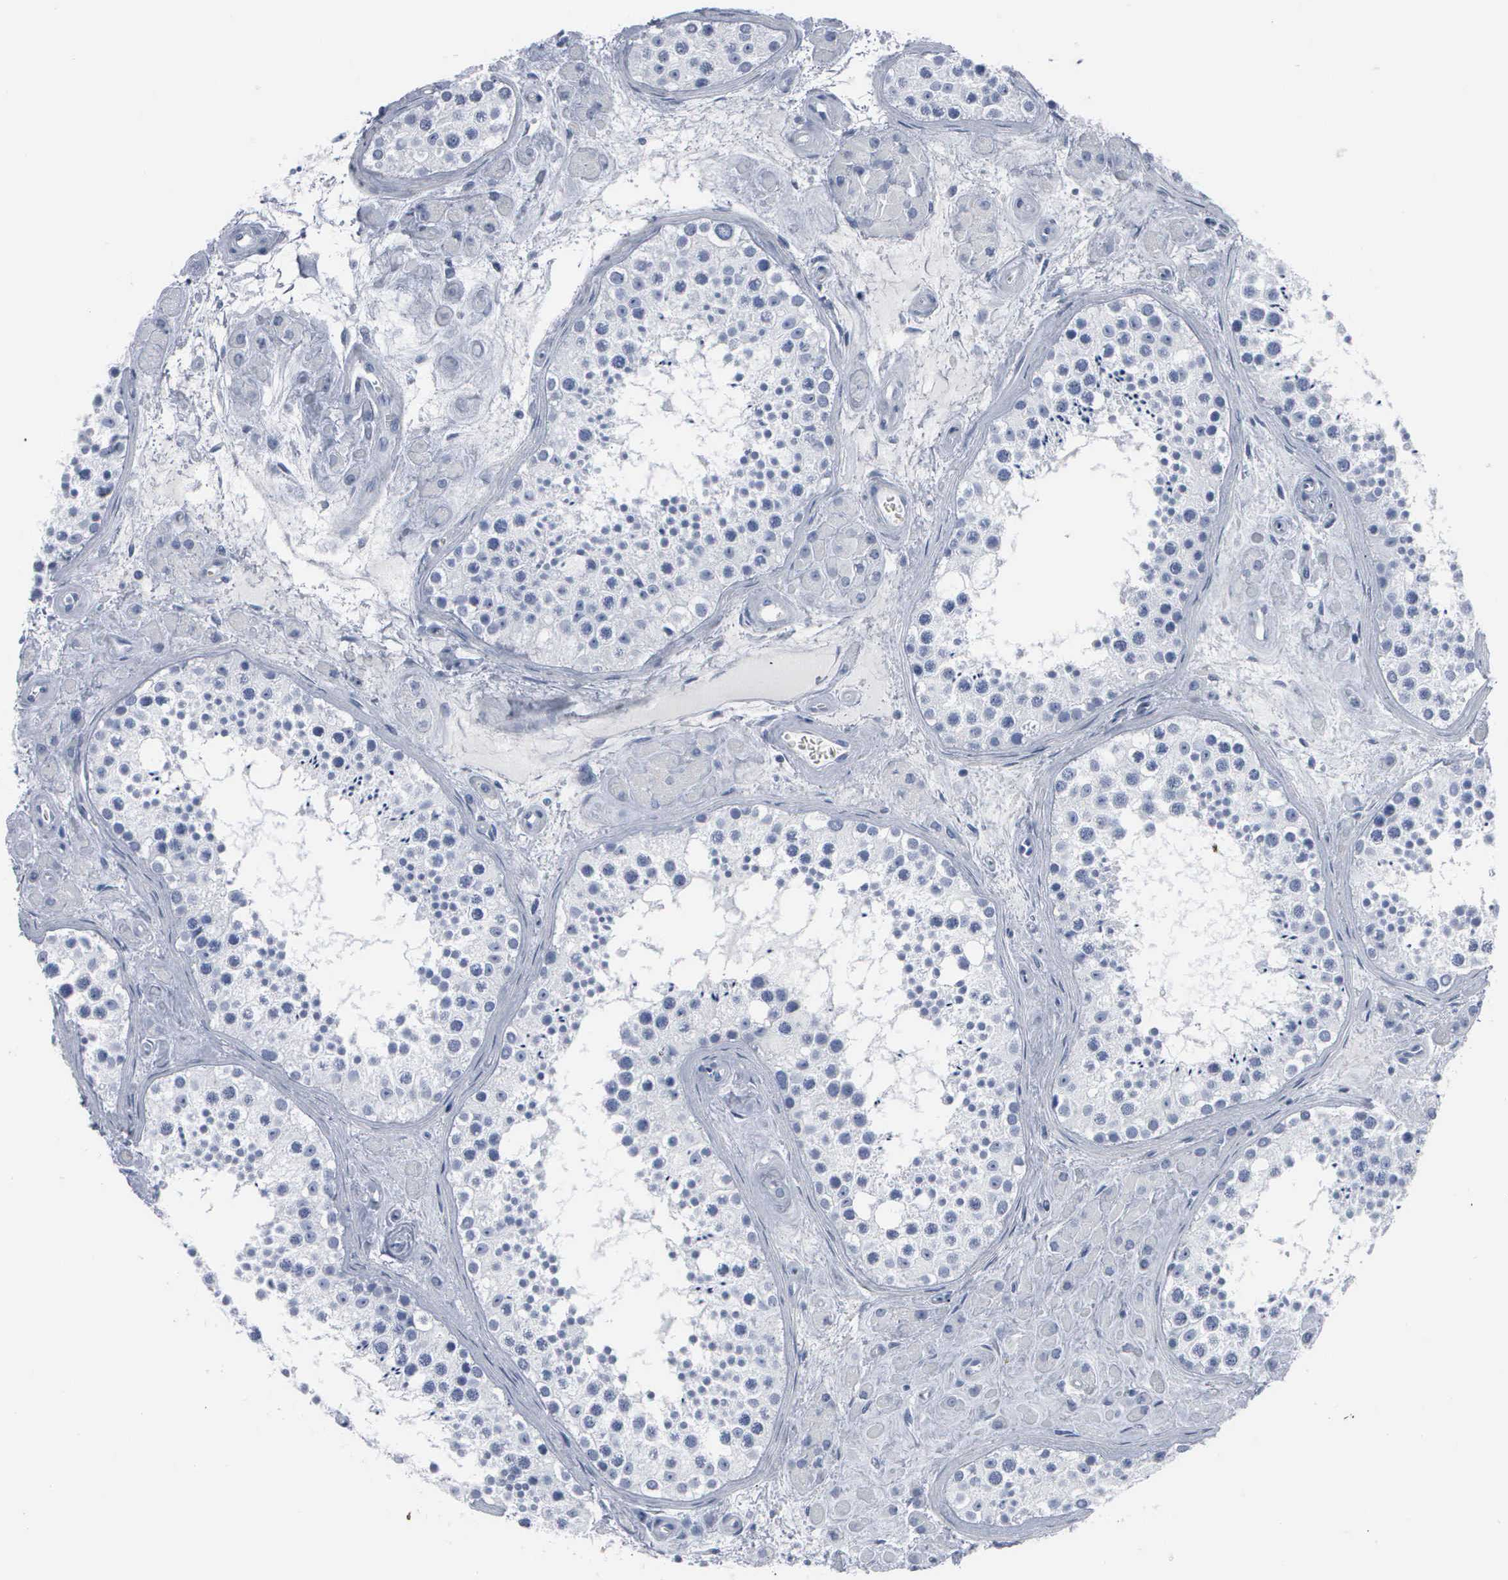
{"staining": {"intensity": "negative", "quantity": "none", "location": "none"}, "tissue": "testis", "cell_type": "Cells in seminiferous ducts", "image_type": "normal", "snomed": [{"axis": "morphology", "description": "Normal tissue, NOS"}, {"axis": "topography", "description": "Testis"}], "caption": "The IHC histopathology image has no significant staining in cells in seminiferous ducts of testis.", "gene": "DMD", "patient": {"sex": "male", "age": 38}}